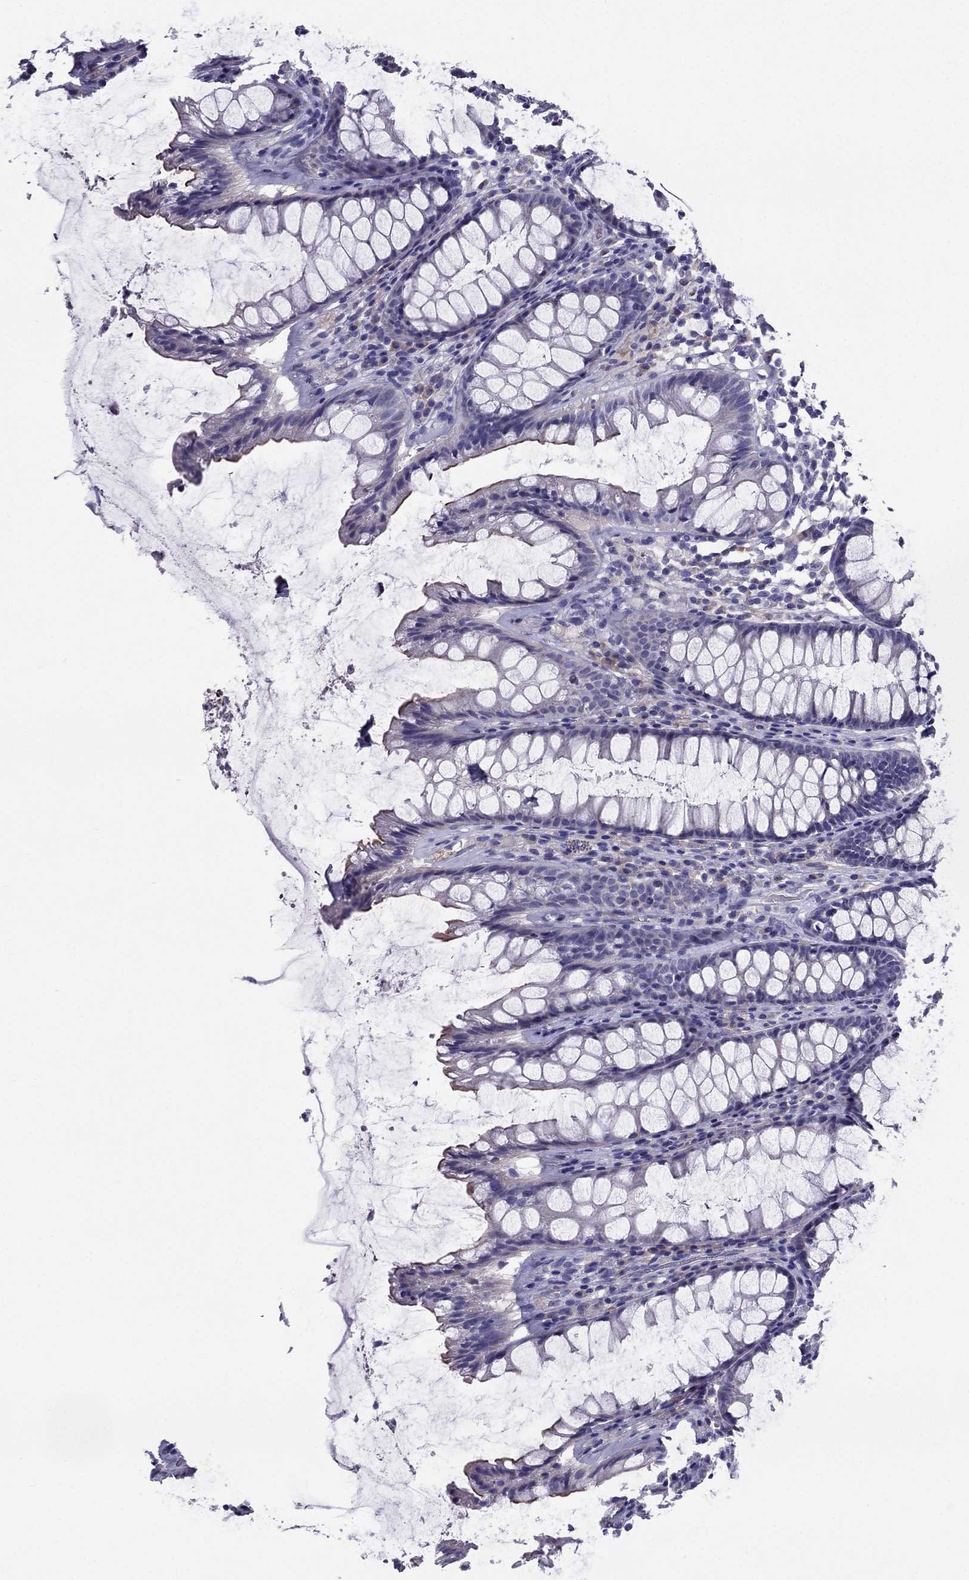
{"staining": {"intensity": "negative", "quantity": "none", "location": "none"}, "tissue": "rectum", "cell_type": "Glandular cells", "image_type": "normal", "snomed": [{"axis": "morphology", "description": "Normal tissue, NOS"}, {"axis": "topography", "description": "Rectum"}], "caption": "Benign rectum was stained to show a protein in brown. There is no significant expression in glandular cells. Brightfield microscopy of IHC stained with DAB (brown) and hematoxylin (blue), captured at high magnification.", "gene": "GPR50", "patient": {"sex": "male", "age": 72}}